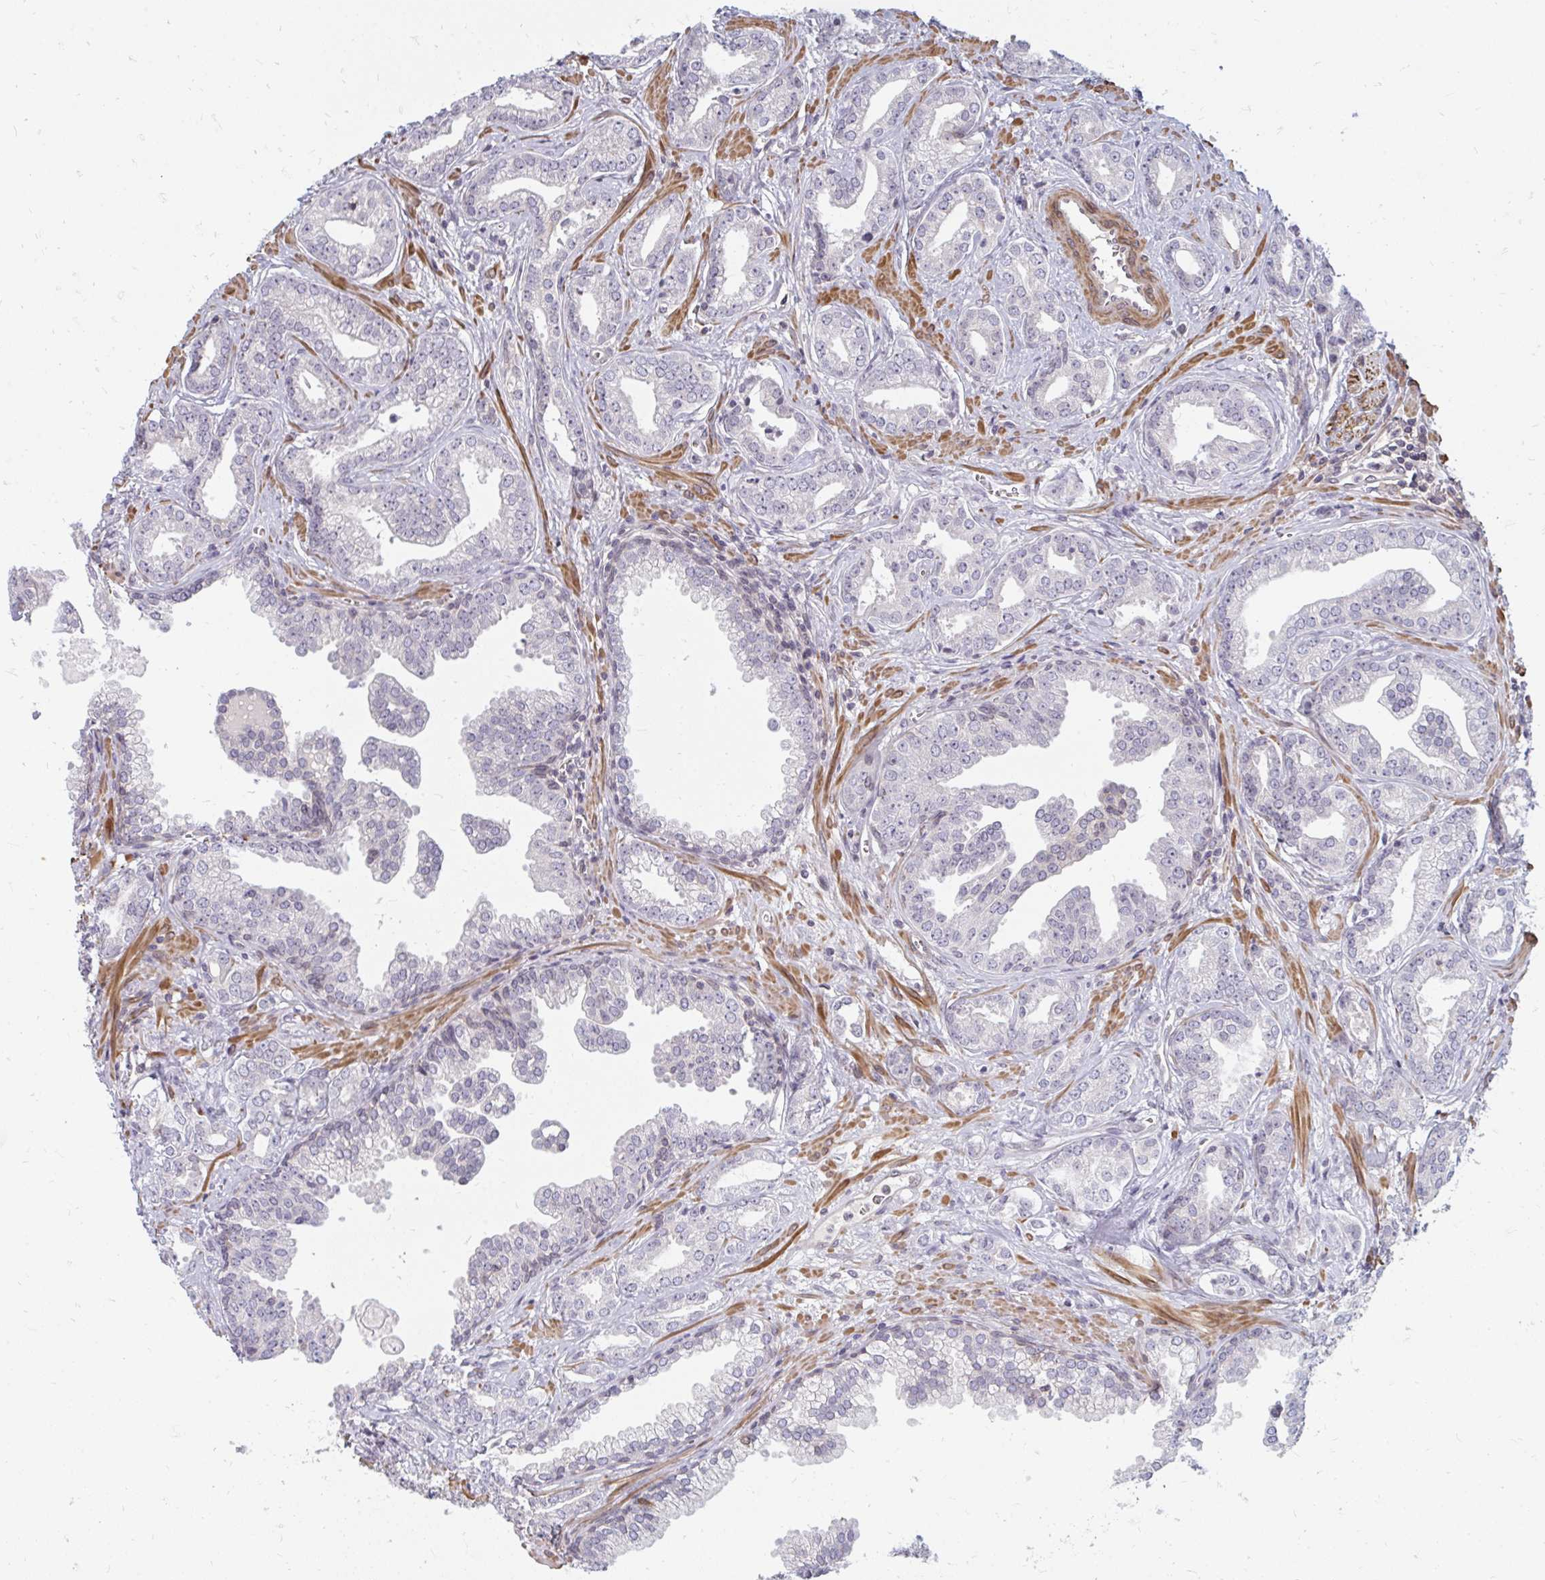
{"staining": {"intensity": "negative", "quantity": "none", "location": "none"}, "tissue": "prostate cancer", "cell_type": "Tumor cells", "image_type": "cancer", "snomed": [{"axis": "morphology", "description": "Adenocarcinoma, Medium grade"}, {"axis": "topography", "description": "Prostate"}], "caption": "A photomicrograph of prostate medium-grade adenocarcinoma stained for a protein exhibits no brown staining in tumor cells. (Immunohistochemistry, brightfield microscopy, high magnification).", "gene": "GPC5", "patient": {"sex": "male", "age": 57}}